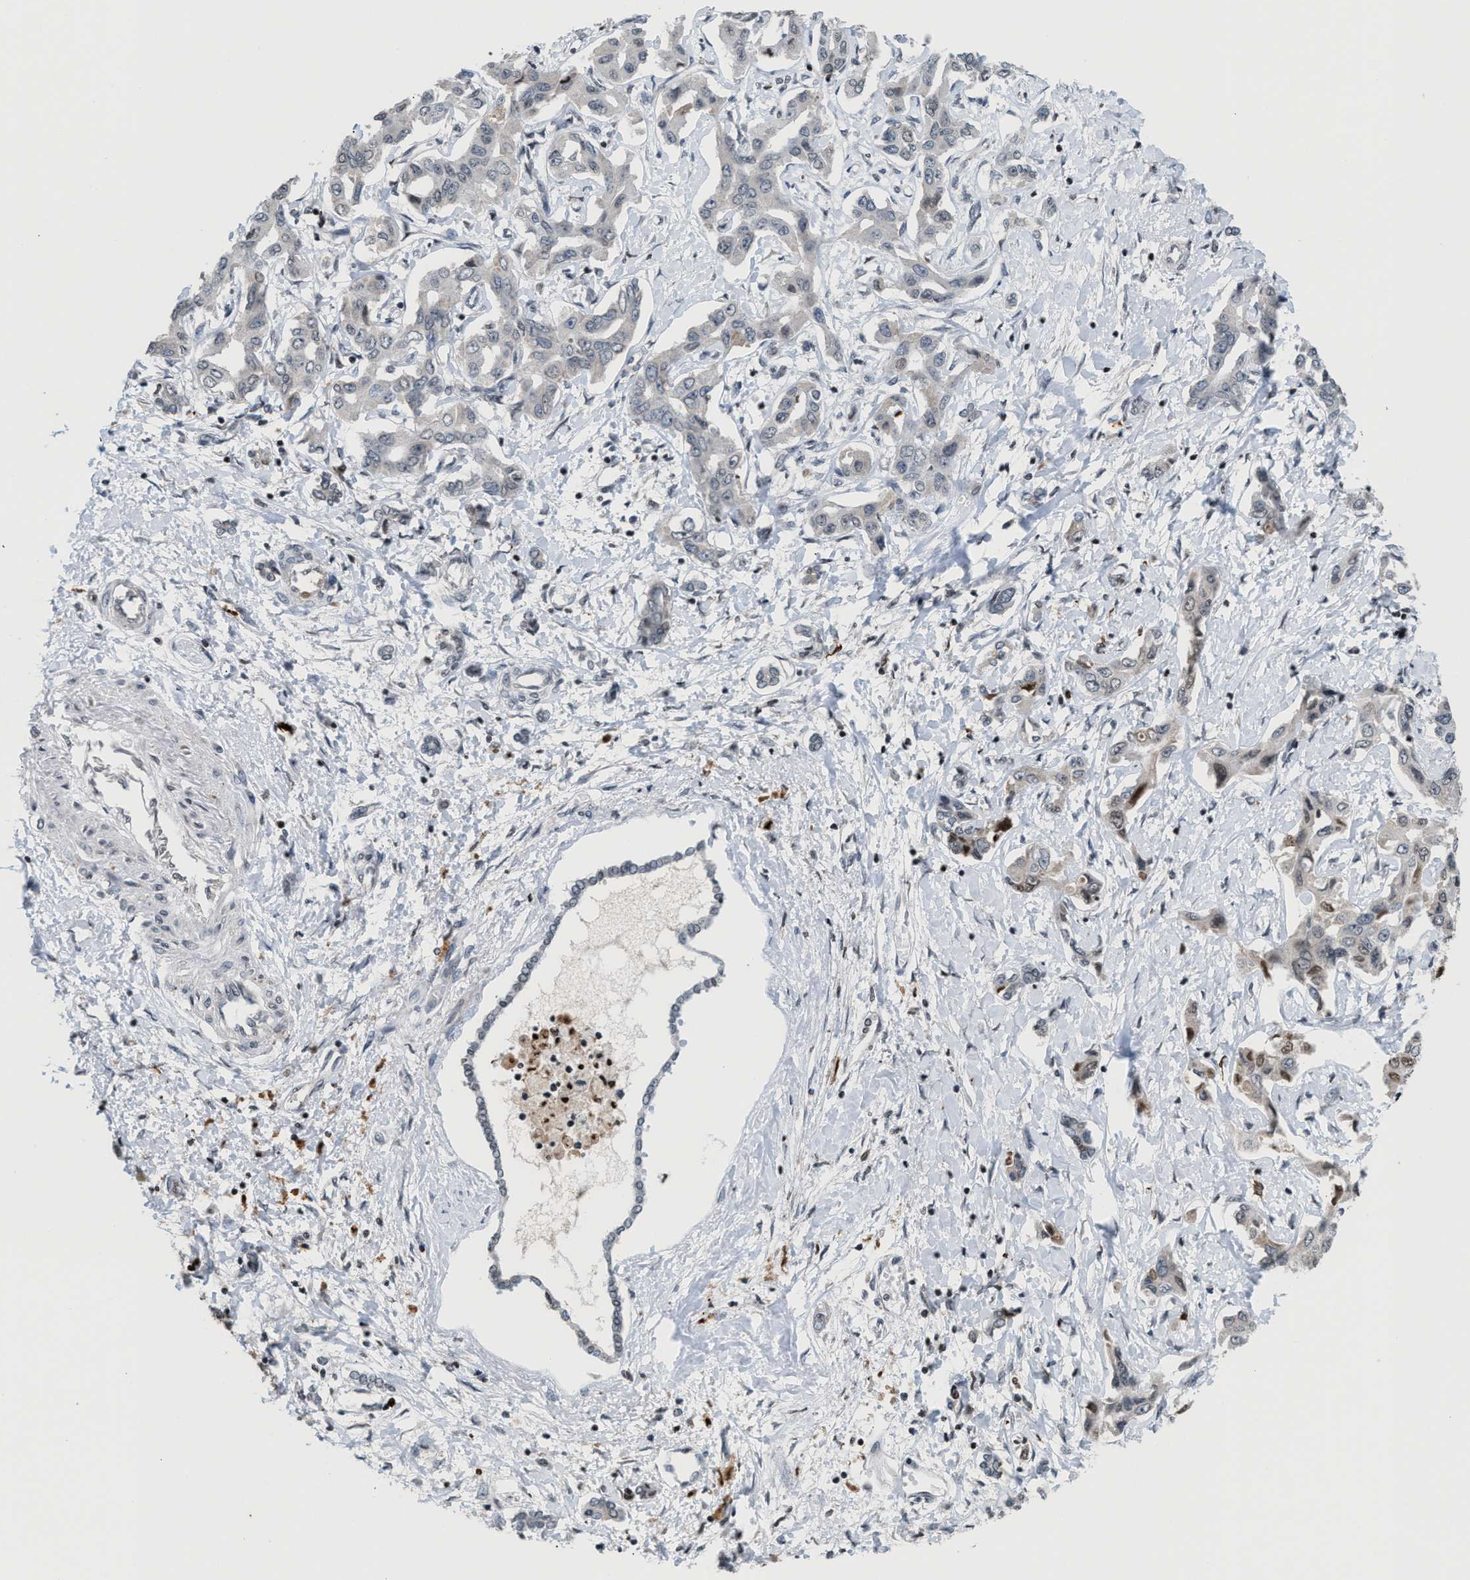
{"staining": {"intensity": "weak", "quantity": "<25%", "location": "cytoplasmic/membranous"}, "tissue": "liver cancer", "cell_type": "Tumor cells", "image_type": "cancer", "snomed": [{"axis": "morphology", "description": "Cholangiocarcinoma"}, {"axis": "topography", "description": "Liver"}], "caption": "A photomicrograph of cholangiocarcinoma (liver) stained for a protein exhibits no brown staining in tumor cells. (DAB (3,3'-diaminobenzidine) immunohistochemistry (IHC), high magnification).", "gene": "PRUNE2", "patient": {"sex": "male", "age": 59}}